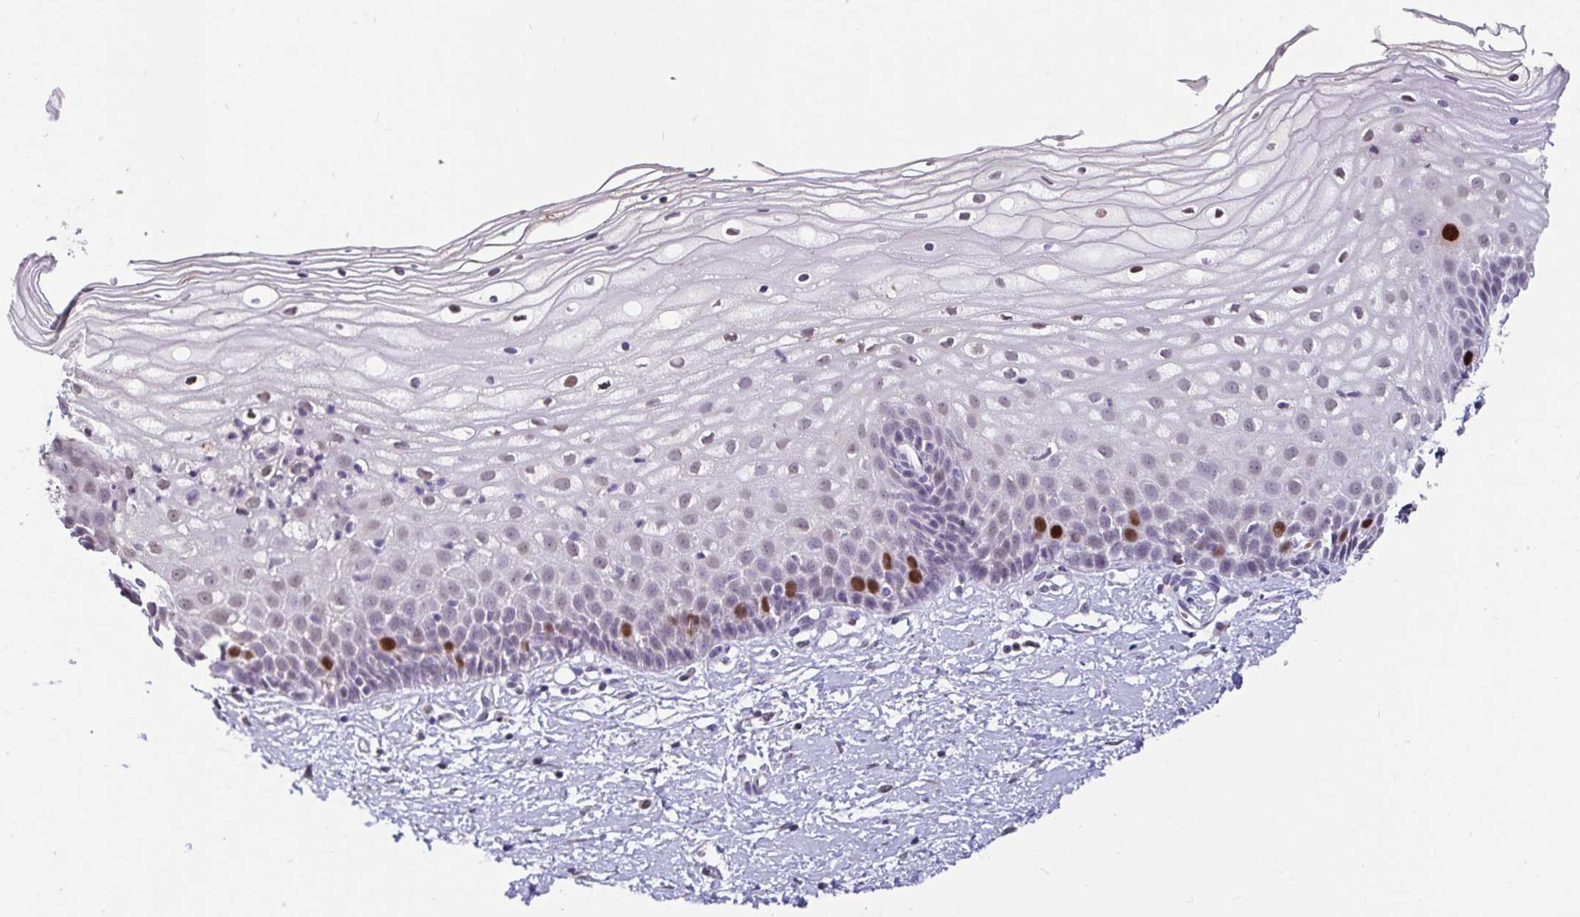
{"staining": {"intensity": "negative", "quantity": "none", "location": "none"}, "tissue": "cervix", "cell_type": "Glandular cells", "image_type": "normal", "snomed": [{"axis": "morphology", "description": "Normal tissue, NOS"}, {"axis": "topography", "description": "Cervix"}], "caption": "IHC histopathology image of normal cervix: cervix stained with DAB (3,3'-diaminobenzidine) exhibits no significant protein staining in glandular cells. The staining was performed using DAB (3,3'-diaminobenzidine) to visualize the protein expression in brown, while the nuclei were stained in blue with hematoxylin (Magnification: 20x).", "gene": "ANLN", "patient": {"sex": "female", "age": 36}}